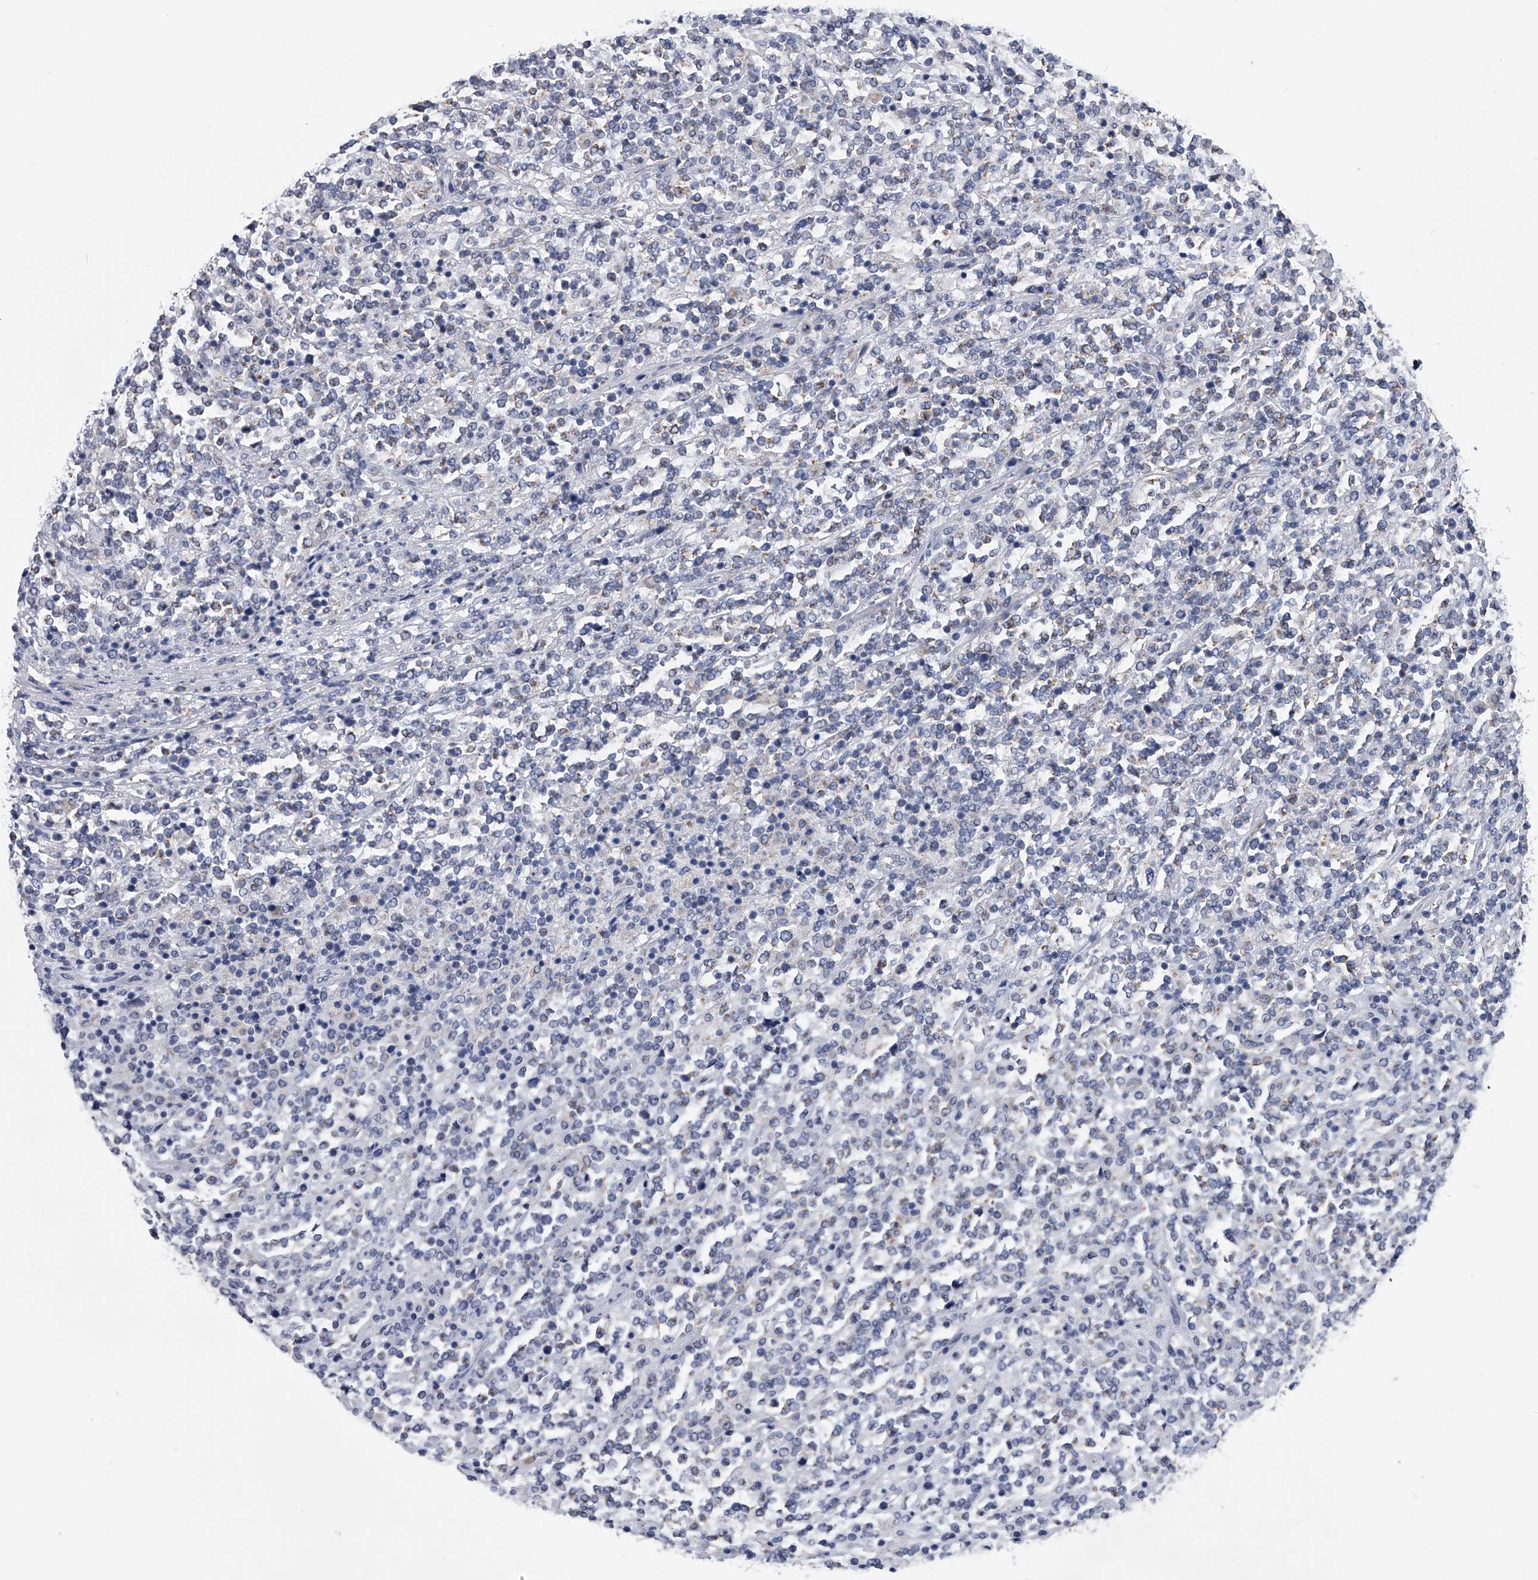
{"staining": {"intensity": "weak", "quantity": "25%-75%", "location": "cytoplasmic/membranous"}, "tissue": "lymphoma", "cell_type": "Tumor cells", "image_type": "cancer", "snomed": [{"axis": "morphology", "description": "Malignant lymphoma, non-Hodgkin's type, High grade"}, {"axis": "topography", "description": "Soft tissue"}], "caption": "High-grade malignant lymphoma, non-Hodgkin's type was stained to show a protein in brown. There is low levels of weak cytoplasmic/membranous staining in about 25%-75% of tumor cells. The staining is performed using DAB (3,3'-diaminobenzidine) brown chromogen to label protein expression. The nuclei are counter-stained blue using hematoxylin.", "gene": "OAT", "patient": {"sex": "male", "age": 18}}